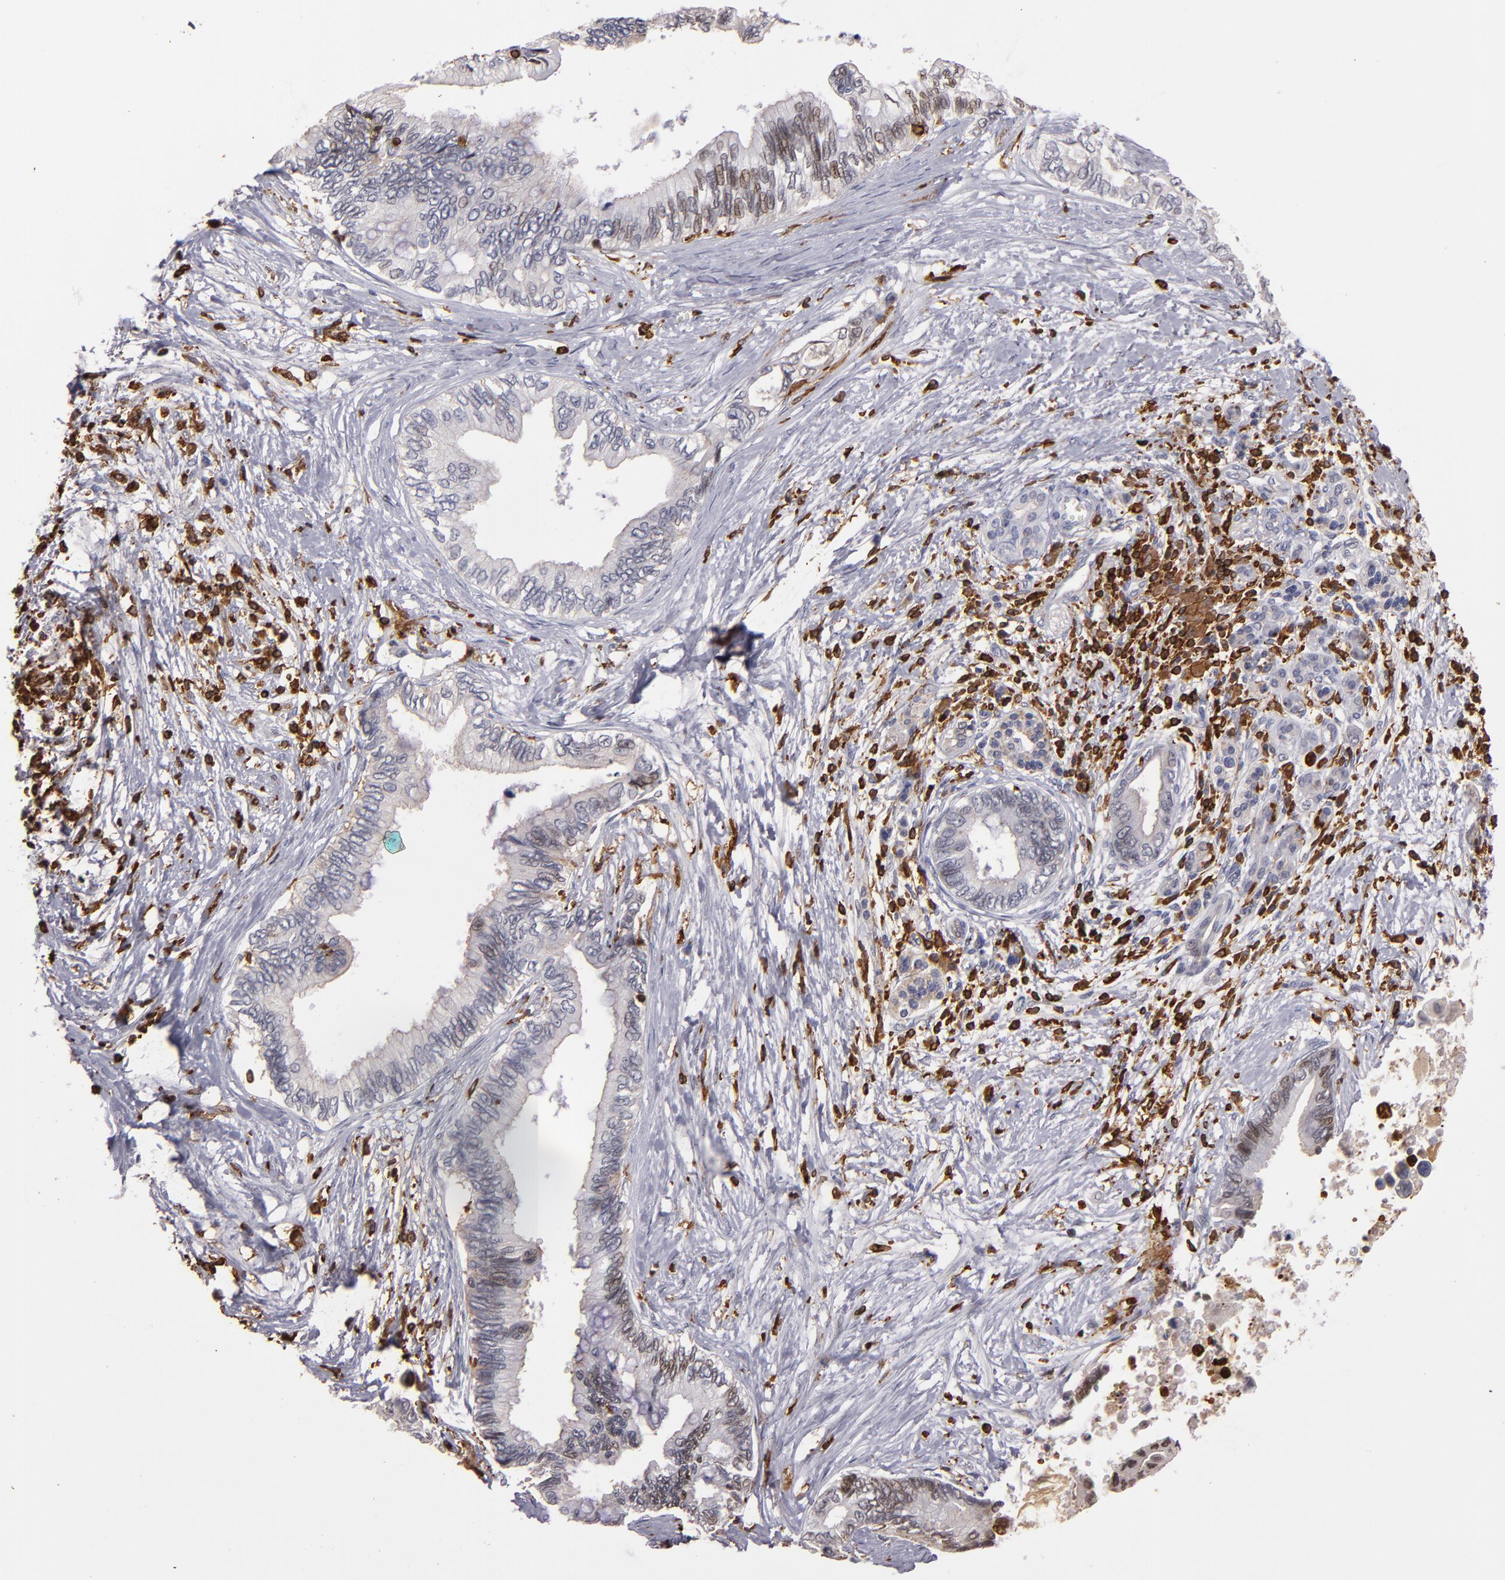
{"staining": {"intensity": "weak", "quantity": "<25%", "location": "nuclear"}, "tissue": "pancreatic cancer", "cell_type": "Tumor cells", "image_type": "cancer", "snomed": [{"axis": "morphology", "description": "Adenocarcinoma, NOS"}, {"axis": "topography", "description": "Pancreas"}], "caption": "The immunohistochemistry histopathology image has no significant positivity in tumor cells of pancreatic cancer (adenocarcinoma) tissue.", "gene": "WAS", "patient": {"sex": "female", "age": 66}}